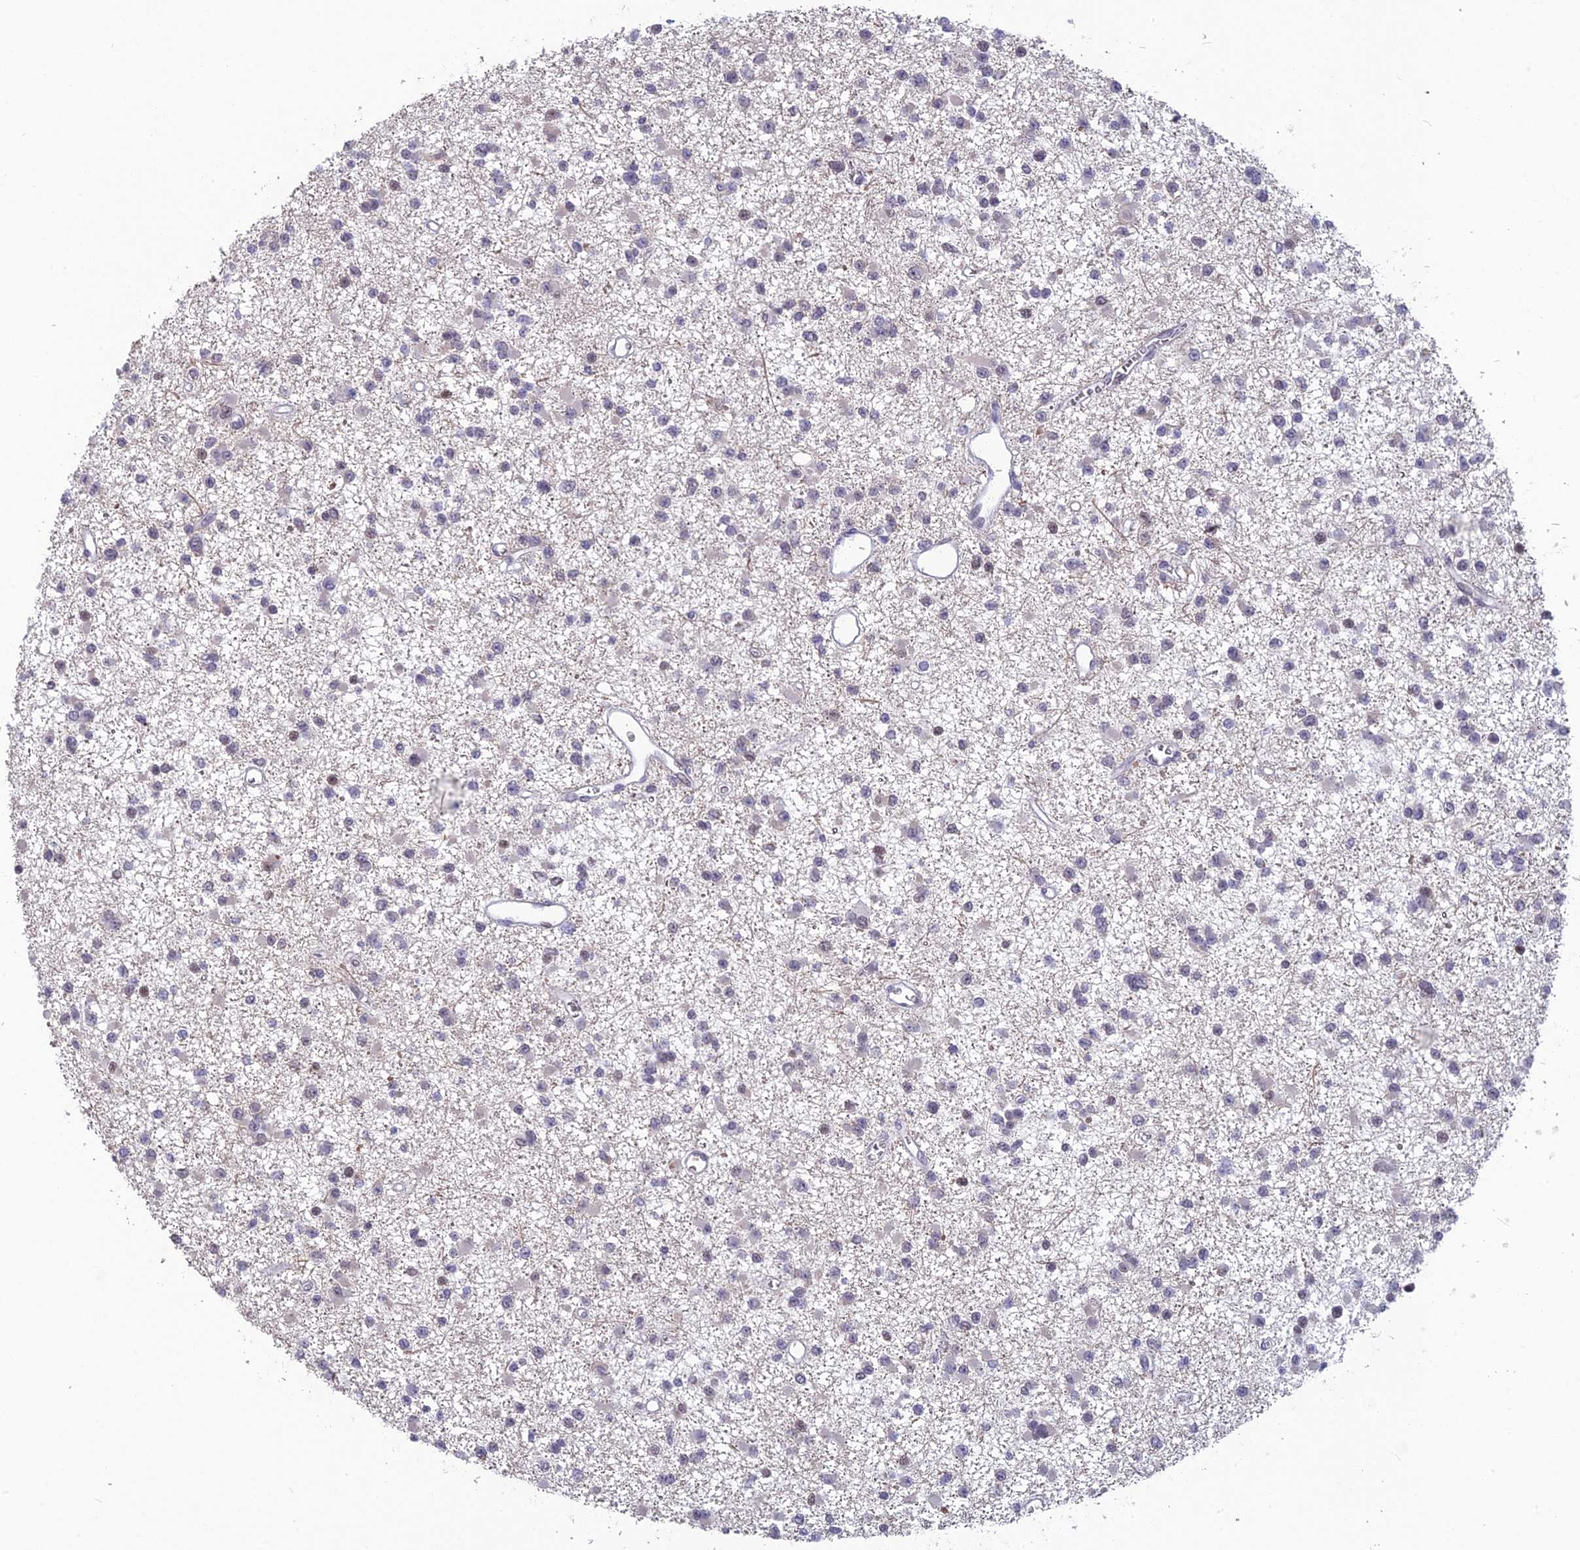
{"staining": {"intensity": "negative", "quantity": "none", "location": "none"}, "tissue": "glioma", "cell_type": "Tumor cells", "image_type": "cancer", "snomed": [{"axis": "morphology", "description": "Glioma, malignant, Low grade"}, {"axis": "topography", "description": "Brain"}], "caption": "This is an immunohistochemistry micrograph of human low-grade glioma (malignant). There is no positivity in tumor cells.", "gene": "MT-CO3", "patient": {"sex": "female", "age": 22}}